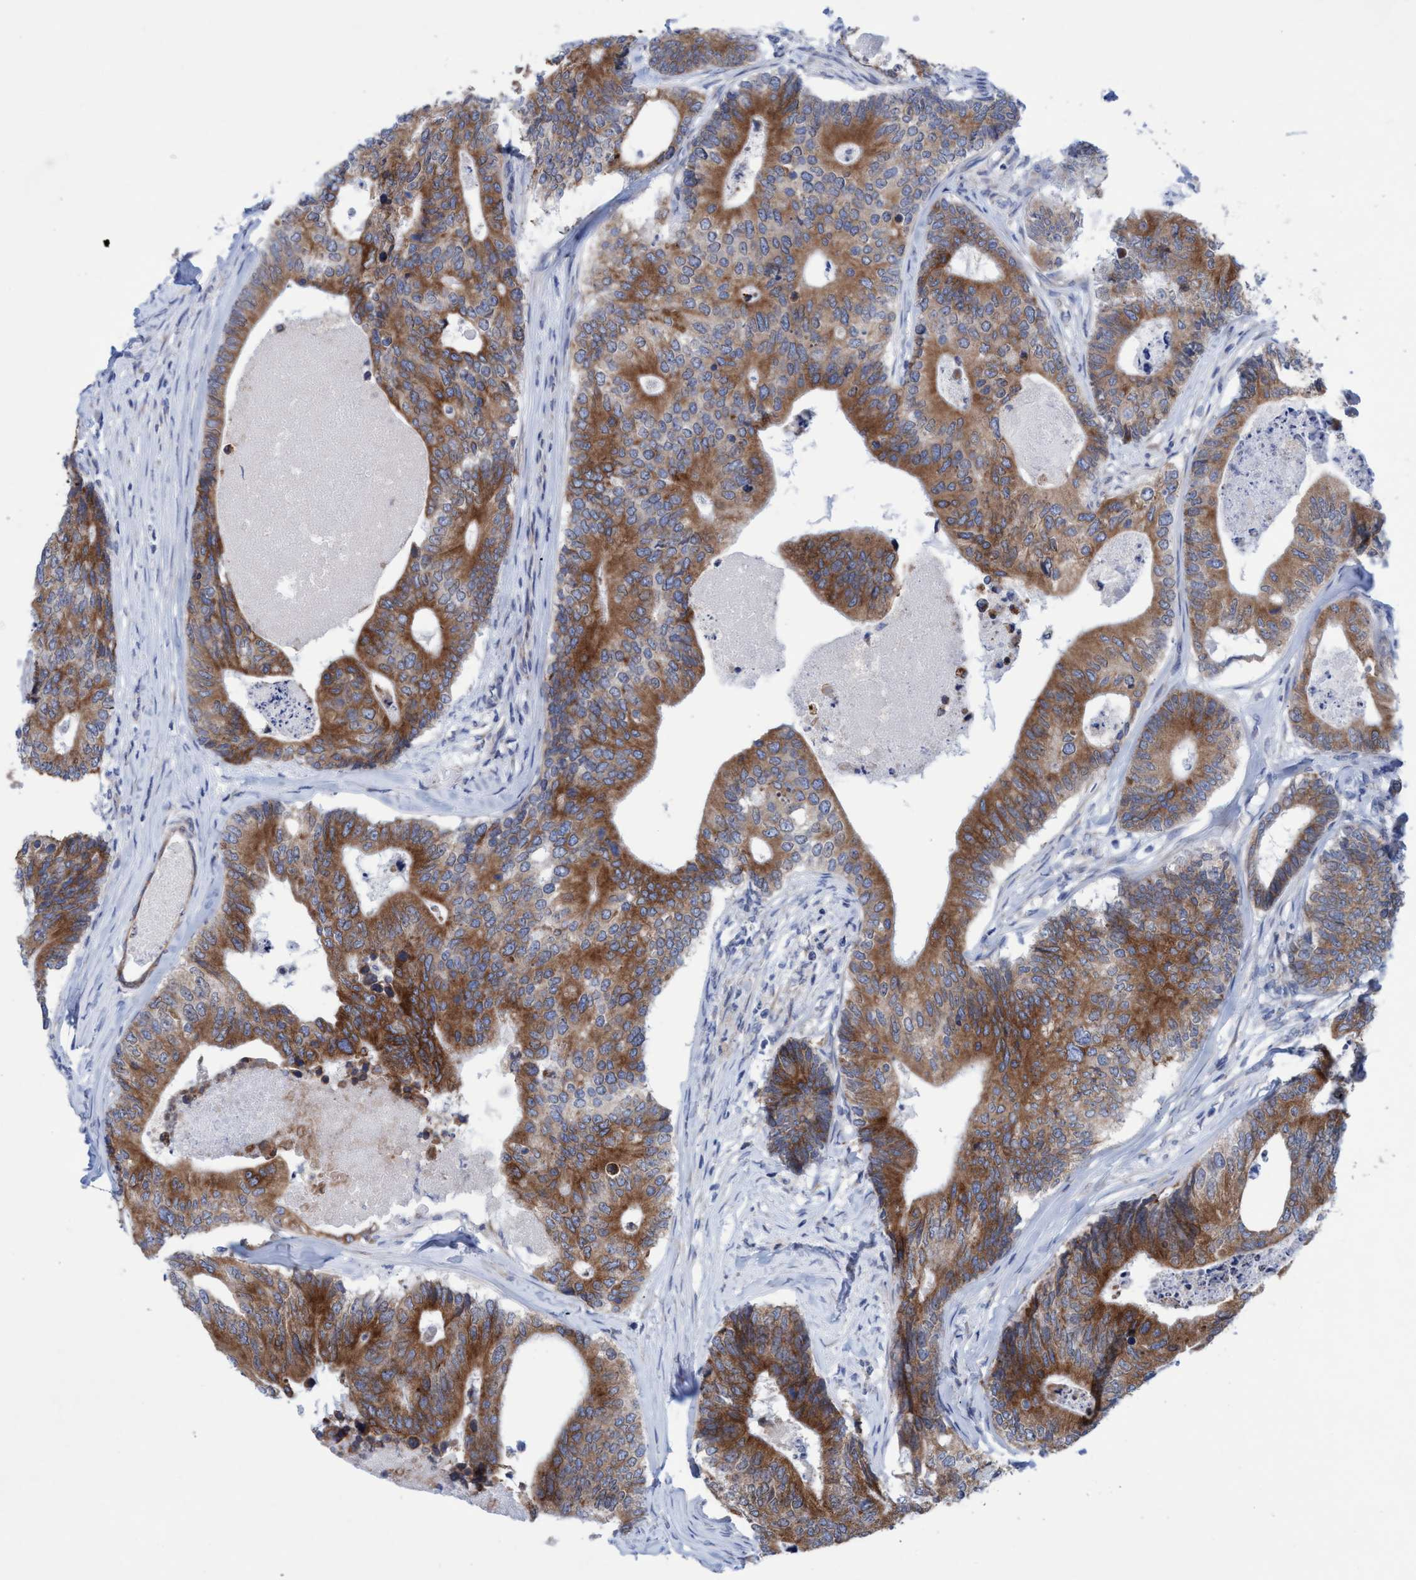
{"staining": {"intensity": "moderate", "quantity": ">75%", "location": "cytoplasmic/membranous"}, "tissue": "colorectal cancer", "cell_type": "Tumor cells", "image_type": "cancer", "snomed": [{"axis": "morphology", "description": "Adenocarcinoma, NOS"}, {"axis": "topography", "description": "Colon"}], "caption": "High-magnification brightfield microscopy of colorectal cancer (adenocarcinoma) stained with DAB (brown) and counterstained with hematoxylin (blue). tumor cells exhibit moderate cytoplasmic/membranous expression is identified in about>75% of cells.", "gene": "RSAD1", "patient": {"sex": "female", "age": 67}}